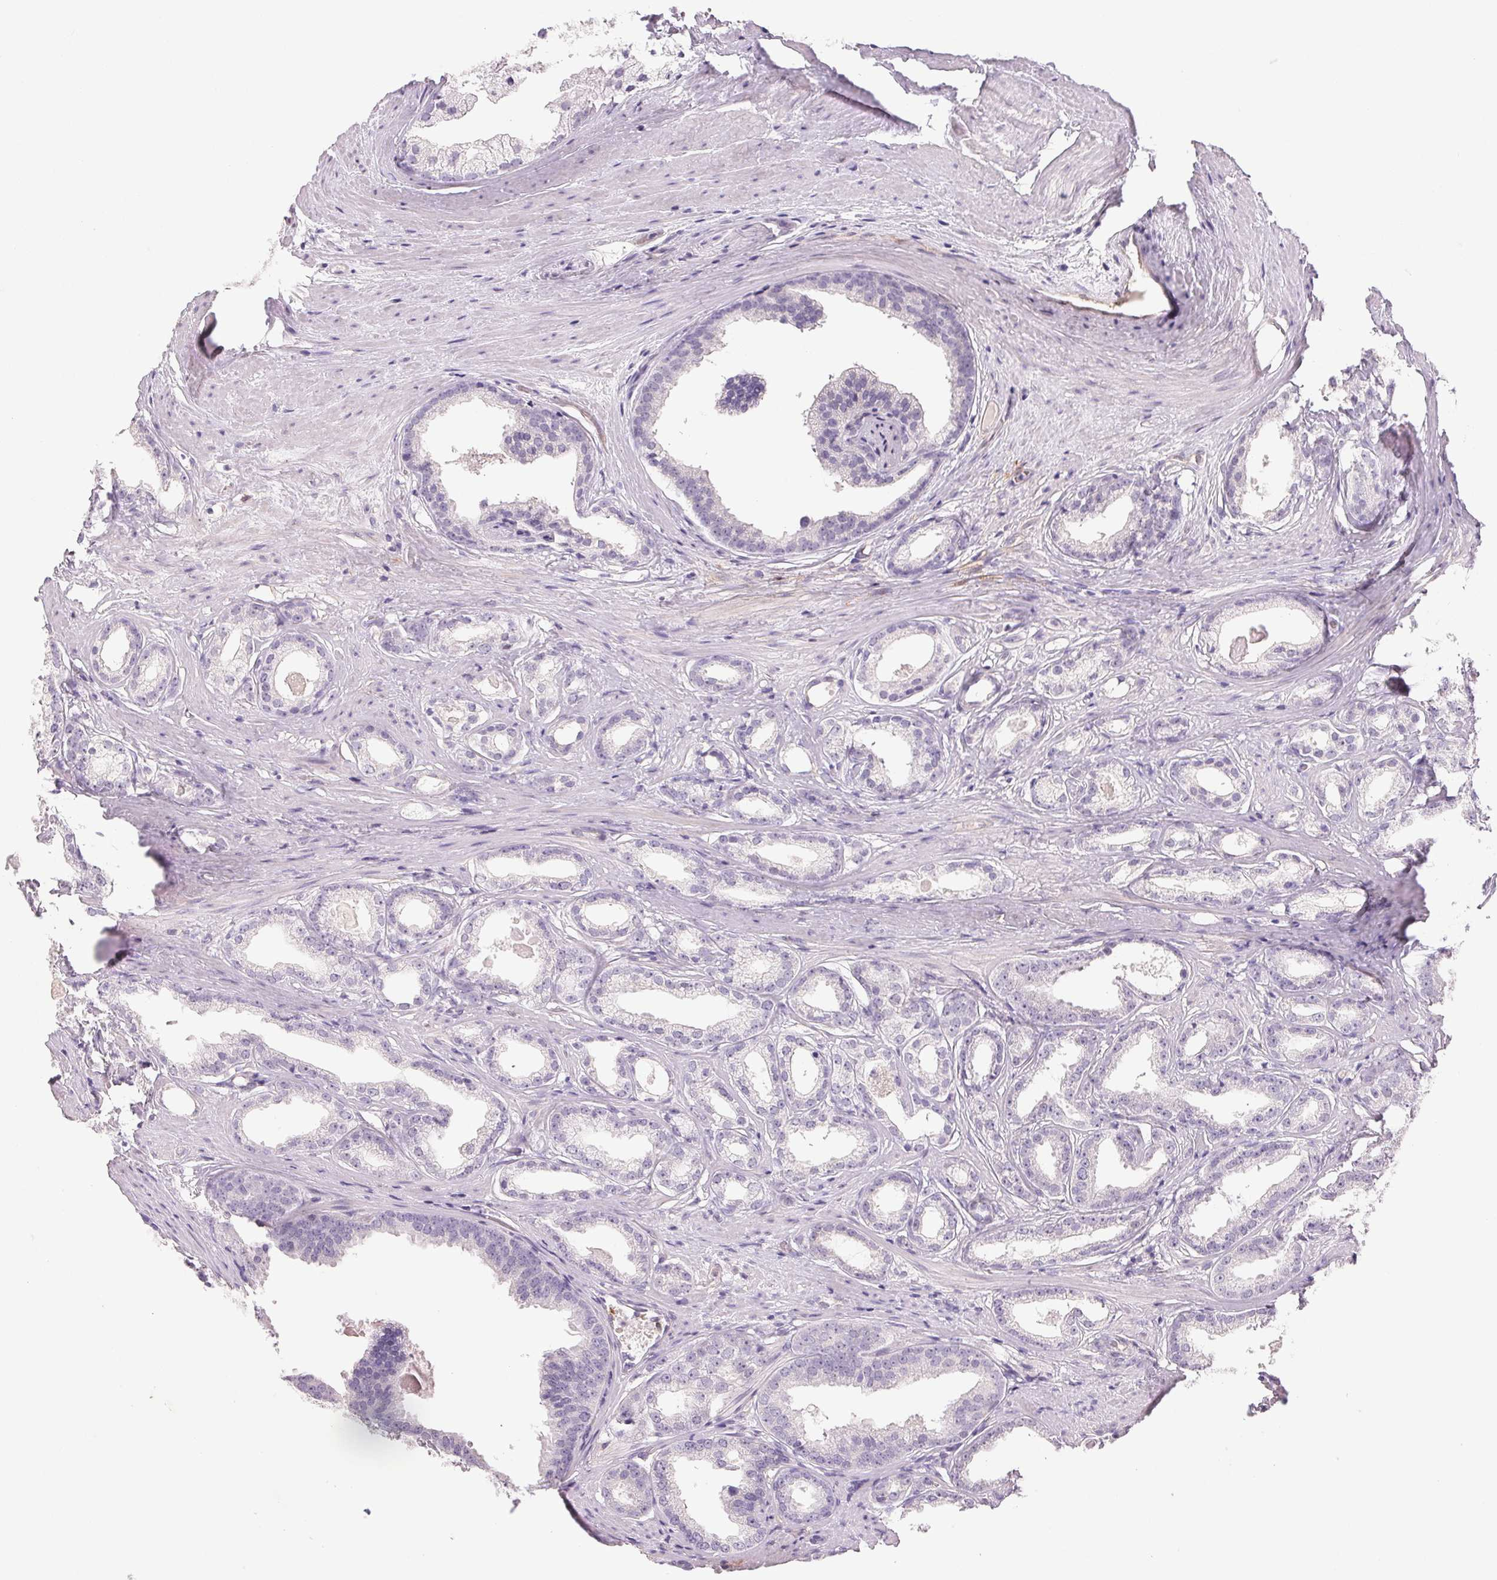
{"staining": {"intensity": "negative", "quantity": "none", "location": "none"}, "tissue": "prostate cancer", "cell_type": "Tumor cells", "image_type": "cancer", "snomed": [{"axis": "morphology", "description": "Adenocarcinoma, Low grade"}, {"axis": "topography", "description": "Prostate"}], "caption": "Tumor cells show no significant protein expression in prostate cancer.", "gene": "GBP1", "patient": {"sex": "male", "age": 65}}